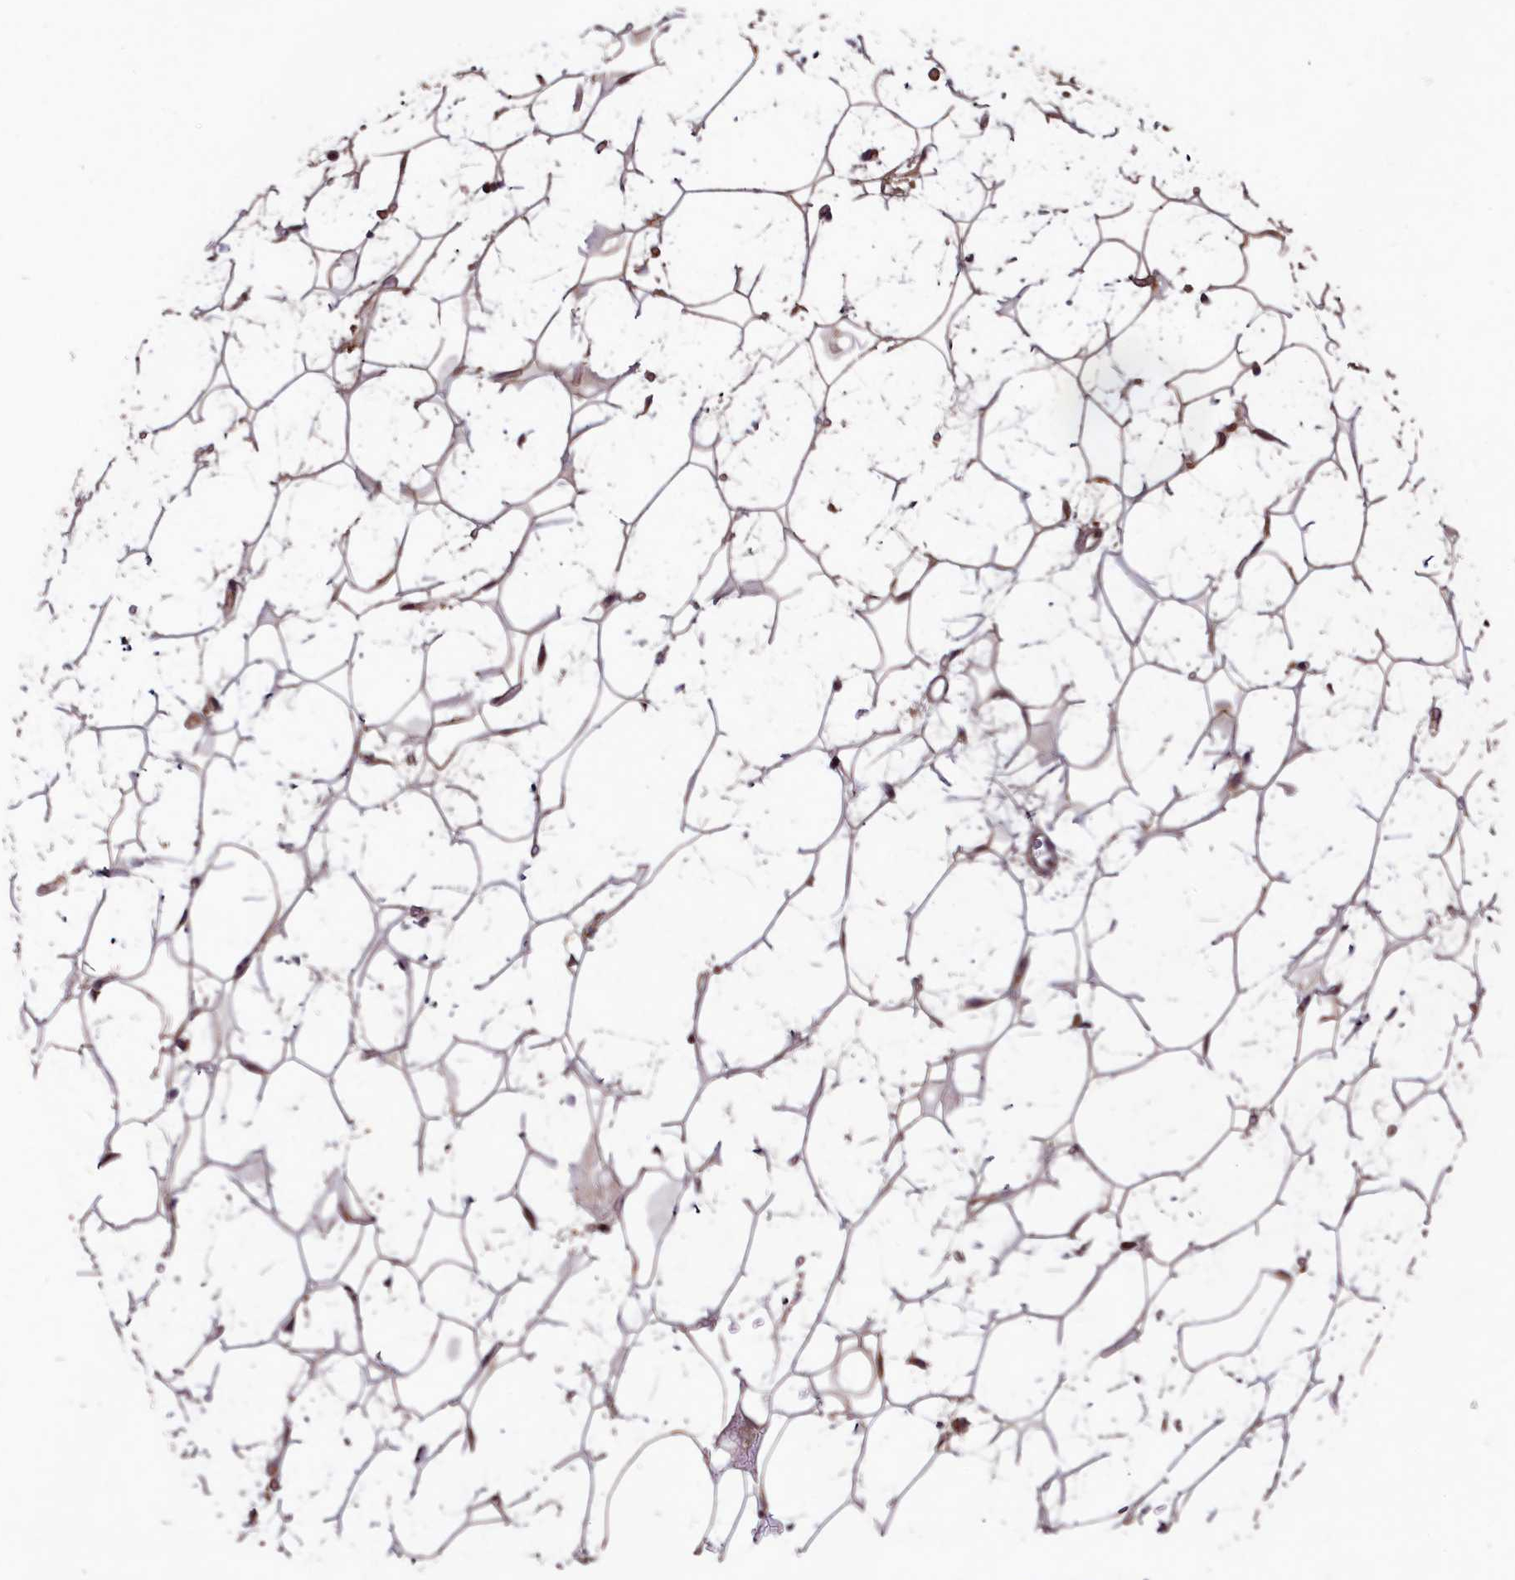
{"staining": {"intensity": "weak", "quantity": ">75%", "location": "cytoplasmic/membranous"}, "tissue": "adipose tissue", "cell_type": "Adipocytes", "image_type": "normal", "snomed": [{"axis": "morphology", "description": "Normal tissue, NOS"}, {"axis": "topography", "description": "Breast"}], "caption": "Immunohistochemistry histopathology image of normal adipose tissue: adipose tissue stained using IHC displays low levels of weak protein expression localized specifically in the cytoplasmic/membranous of adipocytes, appearing as a cytoplasmic/membranous brown color.", "gene": "CCDC15", "patient": {"sex": "female", "age": 26}}